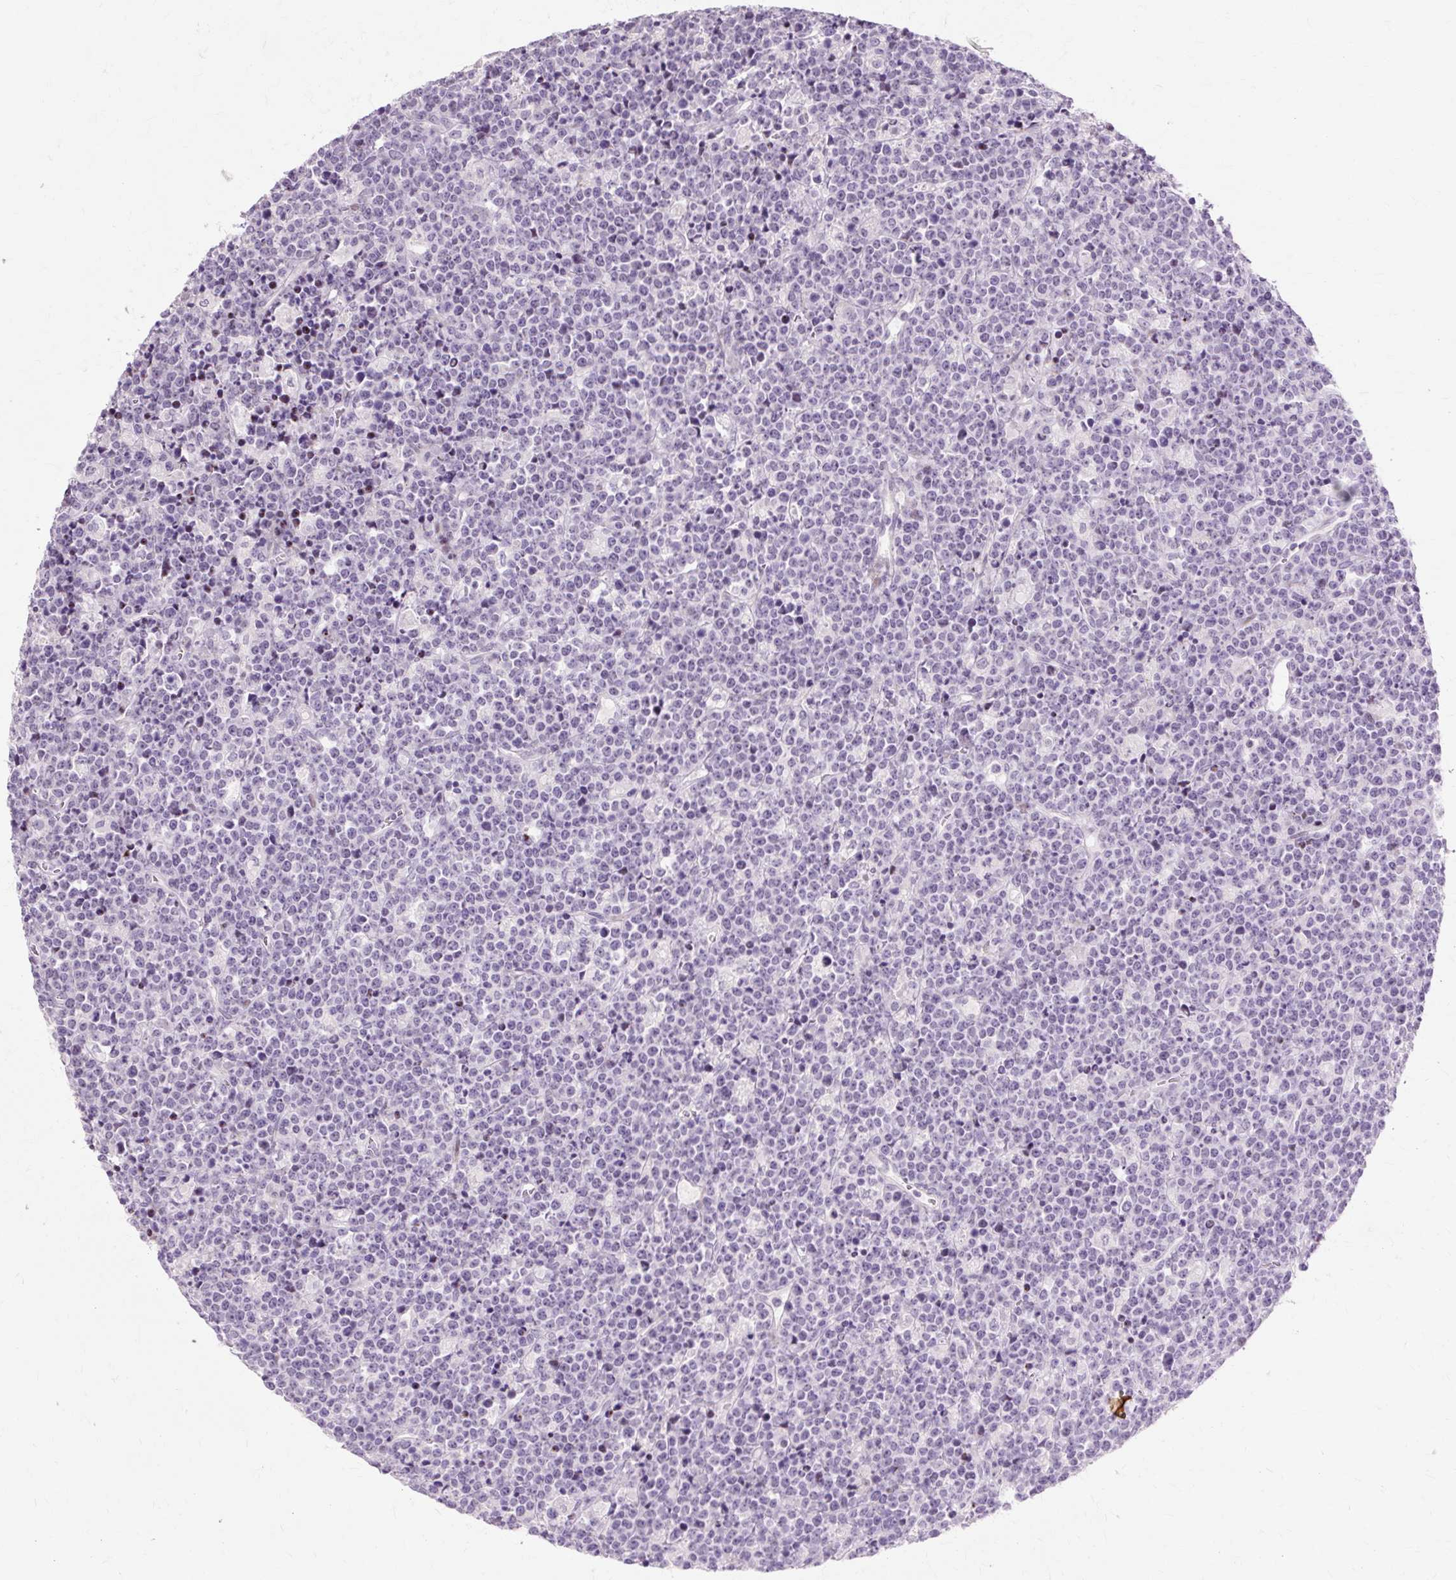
{"staining": {"intensity": "negative", "quantity": "none", "location": "none"}, "tissue": "lymphoma", "cell_type": "Tumor cells", "image_type": "cancer", "snomed": [{"axis": "morphology", "description": "Malignant lymphoma, non-Hodgkin's type, High grade"}, {"axis": "topography", "description": "Ovary"}], "caption": "Protein analysis of high-grade malignant lymphoma, non-Hodgkin's type reveals no significant expression in tumor cells.", "gene": "IRX2", "patient": {"sex": "female", "age": 56}}